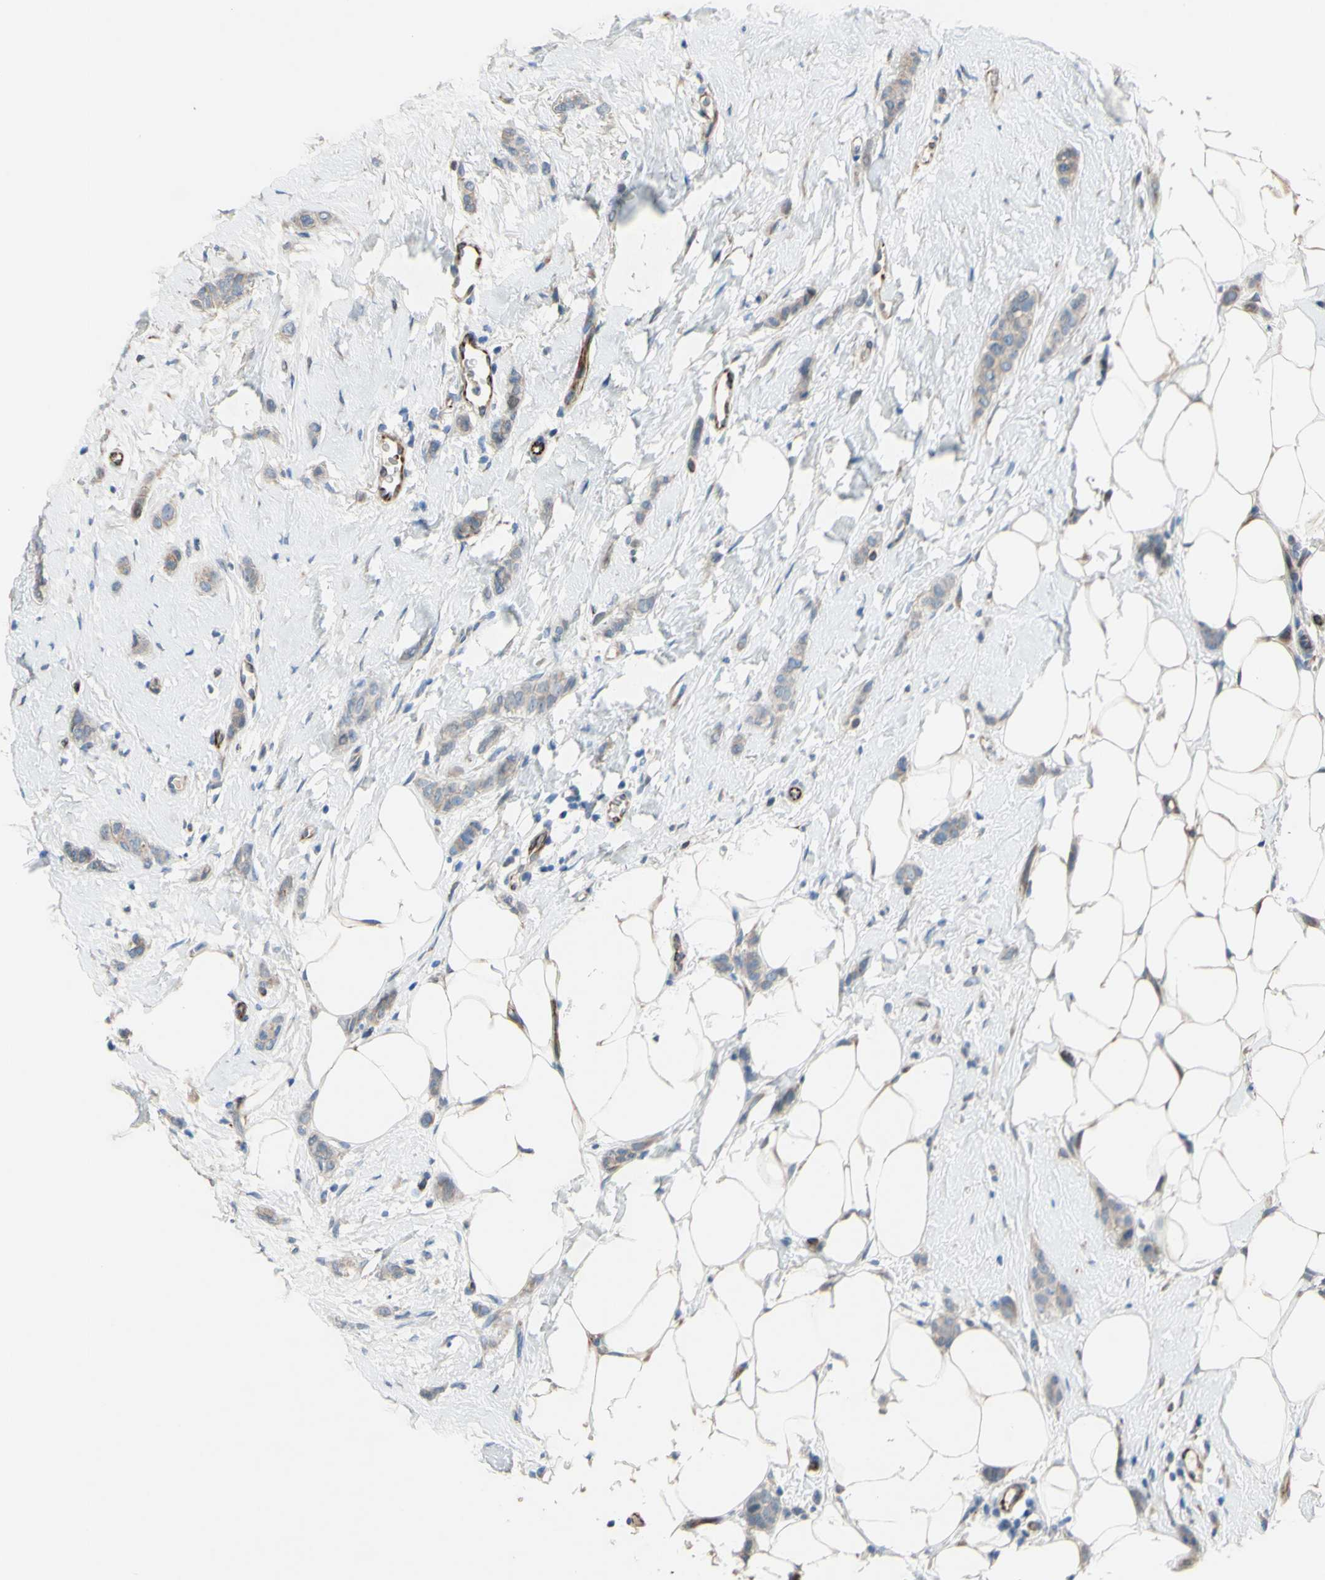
{"staining": {"intensity": "weak", "quantity": ">75%", "location": "cytoplasmic/membranous"}, "tissue": "breast cancer", "cell_type": "Tumor cells", "image_type": "cancer", "snomed": [{"axis": "morphology", "description": "Lobular carcinoma"}, {"axis": "topography", "description": "Skin"}, {"axis": "topography", "description": "Breast"}], "caption": "DAB immunohistochemical staining of human lobular carcinoma (breast) exhibits weak cytoplasmic/membranous protein staining in about >75% of tumor cells. The staining is performed using DAB brown chromogen to label protein expression. The nuclei are counter-stained blue using hematoxylin.", "gene": "CDCP1", "patient": {"sex": "female", "age": 46}}